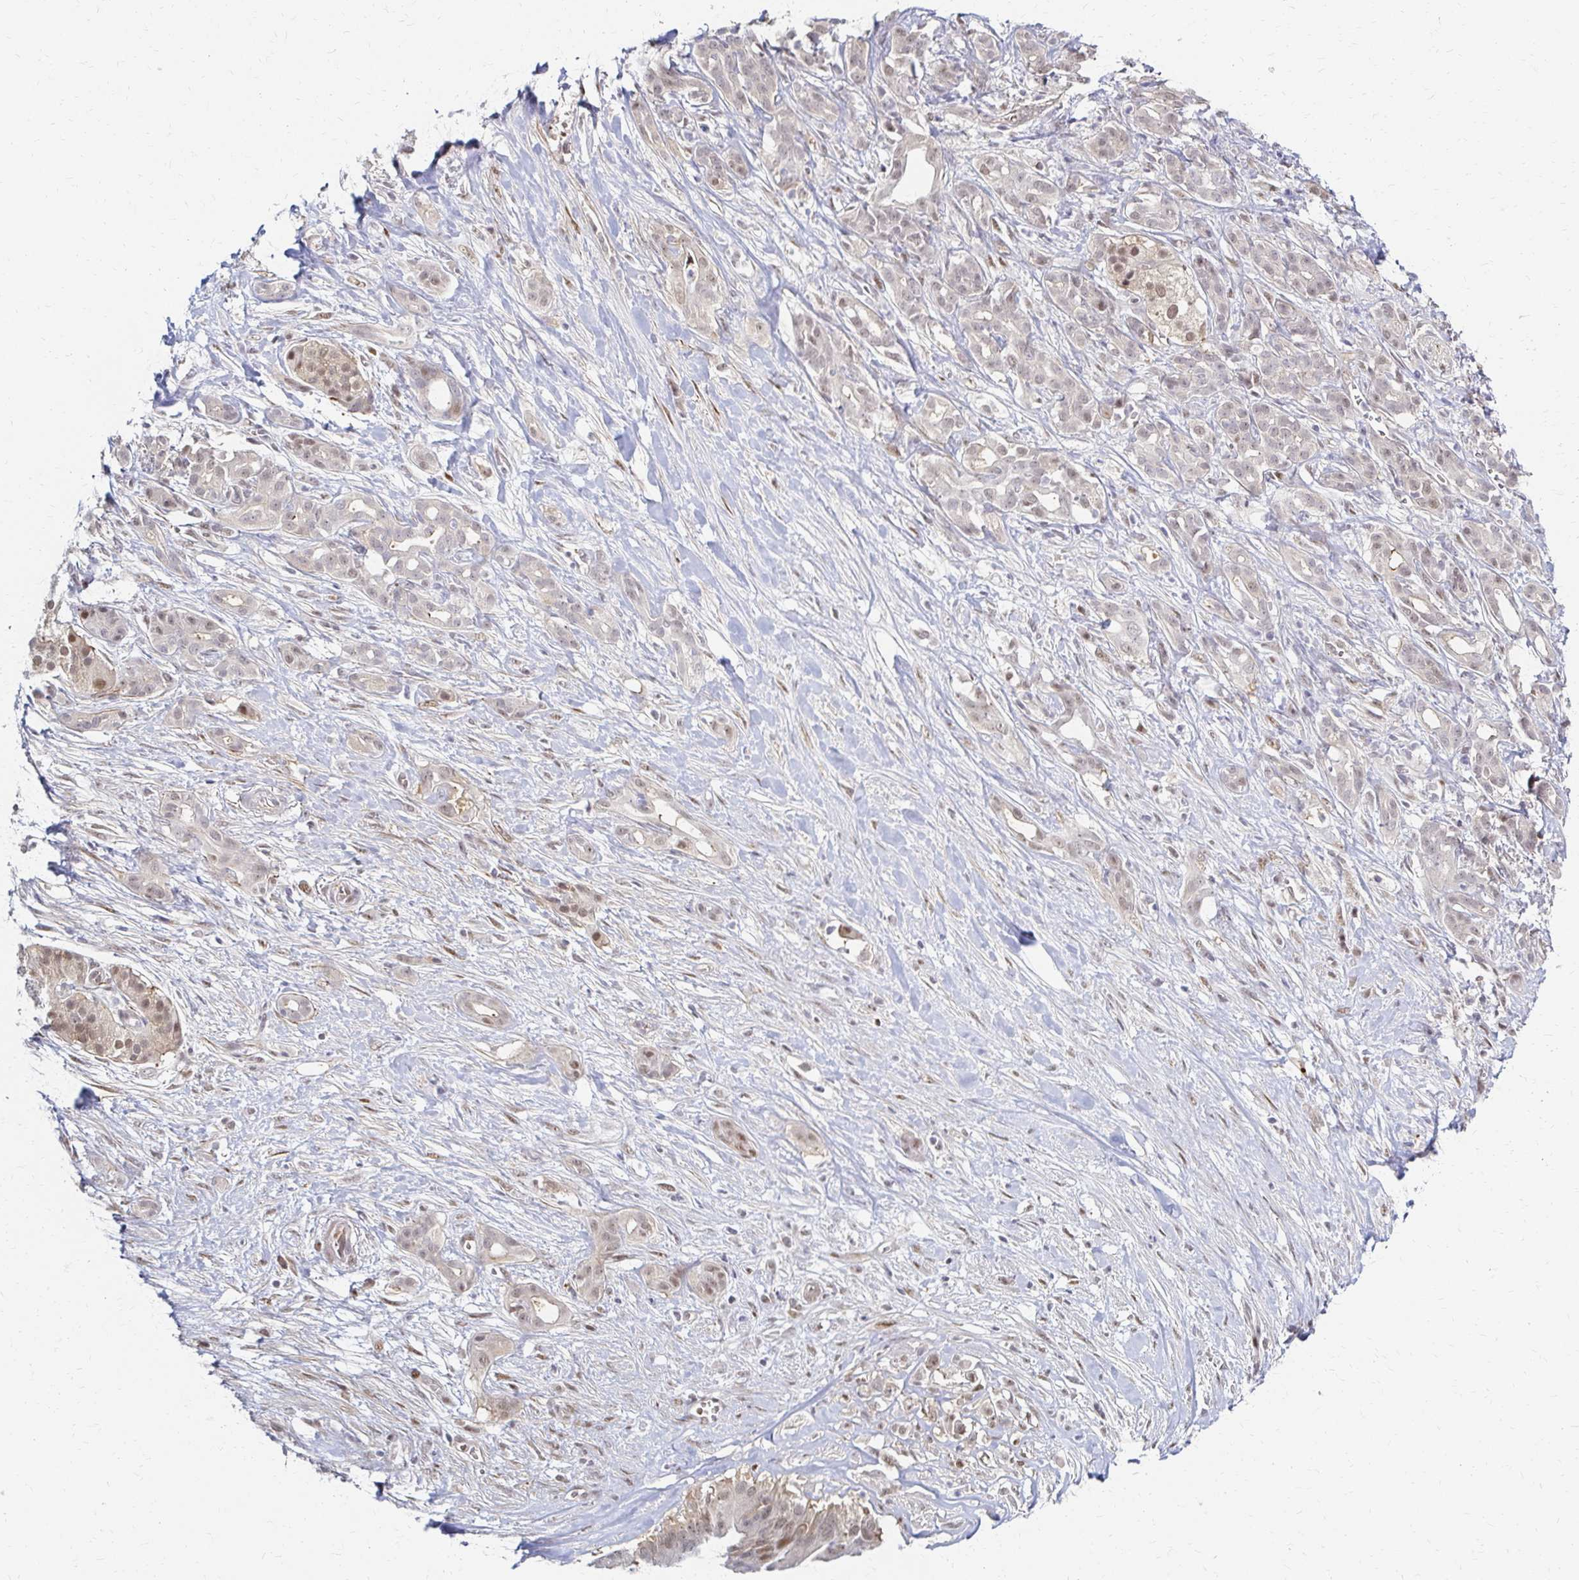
{"staining": {"intensity": "weak", "quantity": ">75%", "location": "nuclear"}, "tissue": "pancreatic cancer", "cell_type": "Tumor cells", "image_type": "cancer", "snomed": [{"axis": "morphology", "description": "Adenocarcinoma, NOS"}, {"axis": "topography", "description": "Pancreas"}], "caption": "Immunohistochemical staining of human pancreatic cancer (adenocarcinoma) shows weak nuclear protein expression in approximately >75% of tumor cells.", "gene": "PSMD7", "patient": {"sex": "male", "age": 61}}